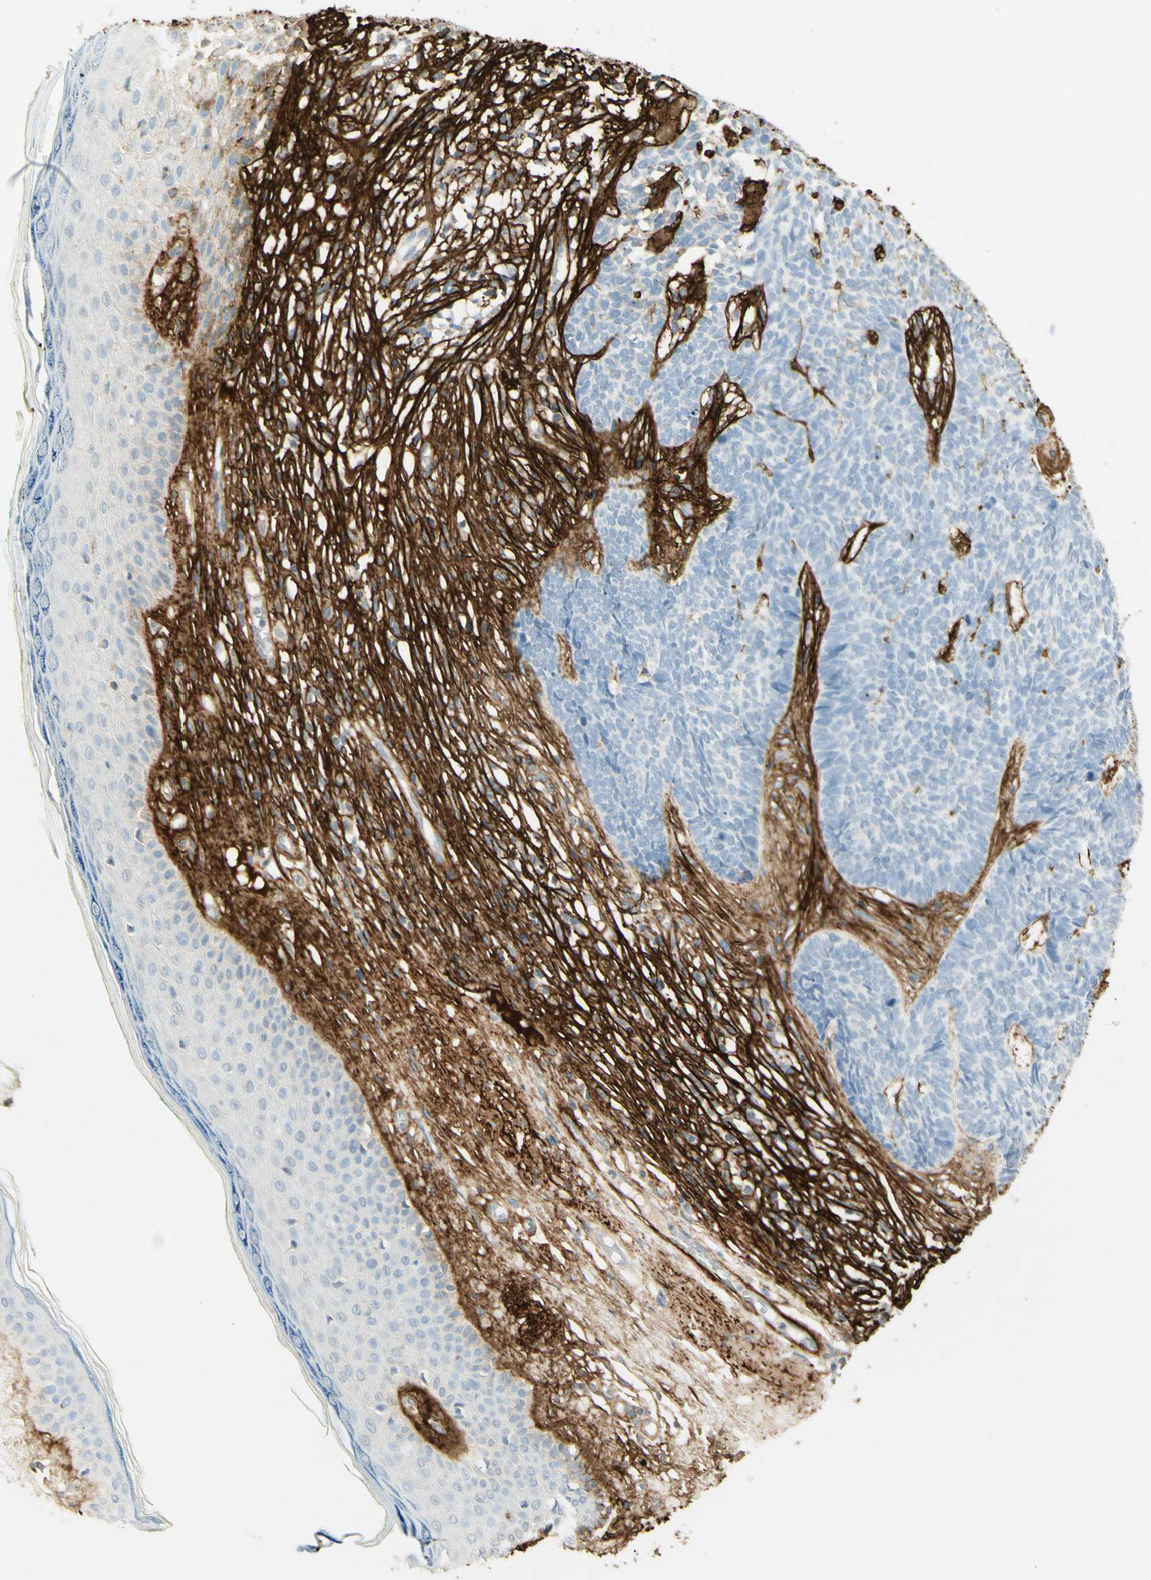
{"staining": {"intensity": "negative", "quantity": "none", "location": "none"}, "tissue": "skin cancer", "cell_type": "Tumor cells", "image_type": "cancer", "snomed": [{"axis": "morphology", "description": "Basal cell carcinoma"}, {"axis": "topography", "description": "Skin"}], "caption": "Immunohistochemical staining of human skin cancer (basal cell carcinoma) shows no significant staining in tumor cells.", "gene": "TNN", "patient": {"sex": "female", "age": 84}}